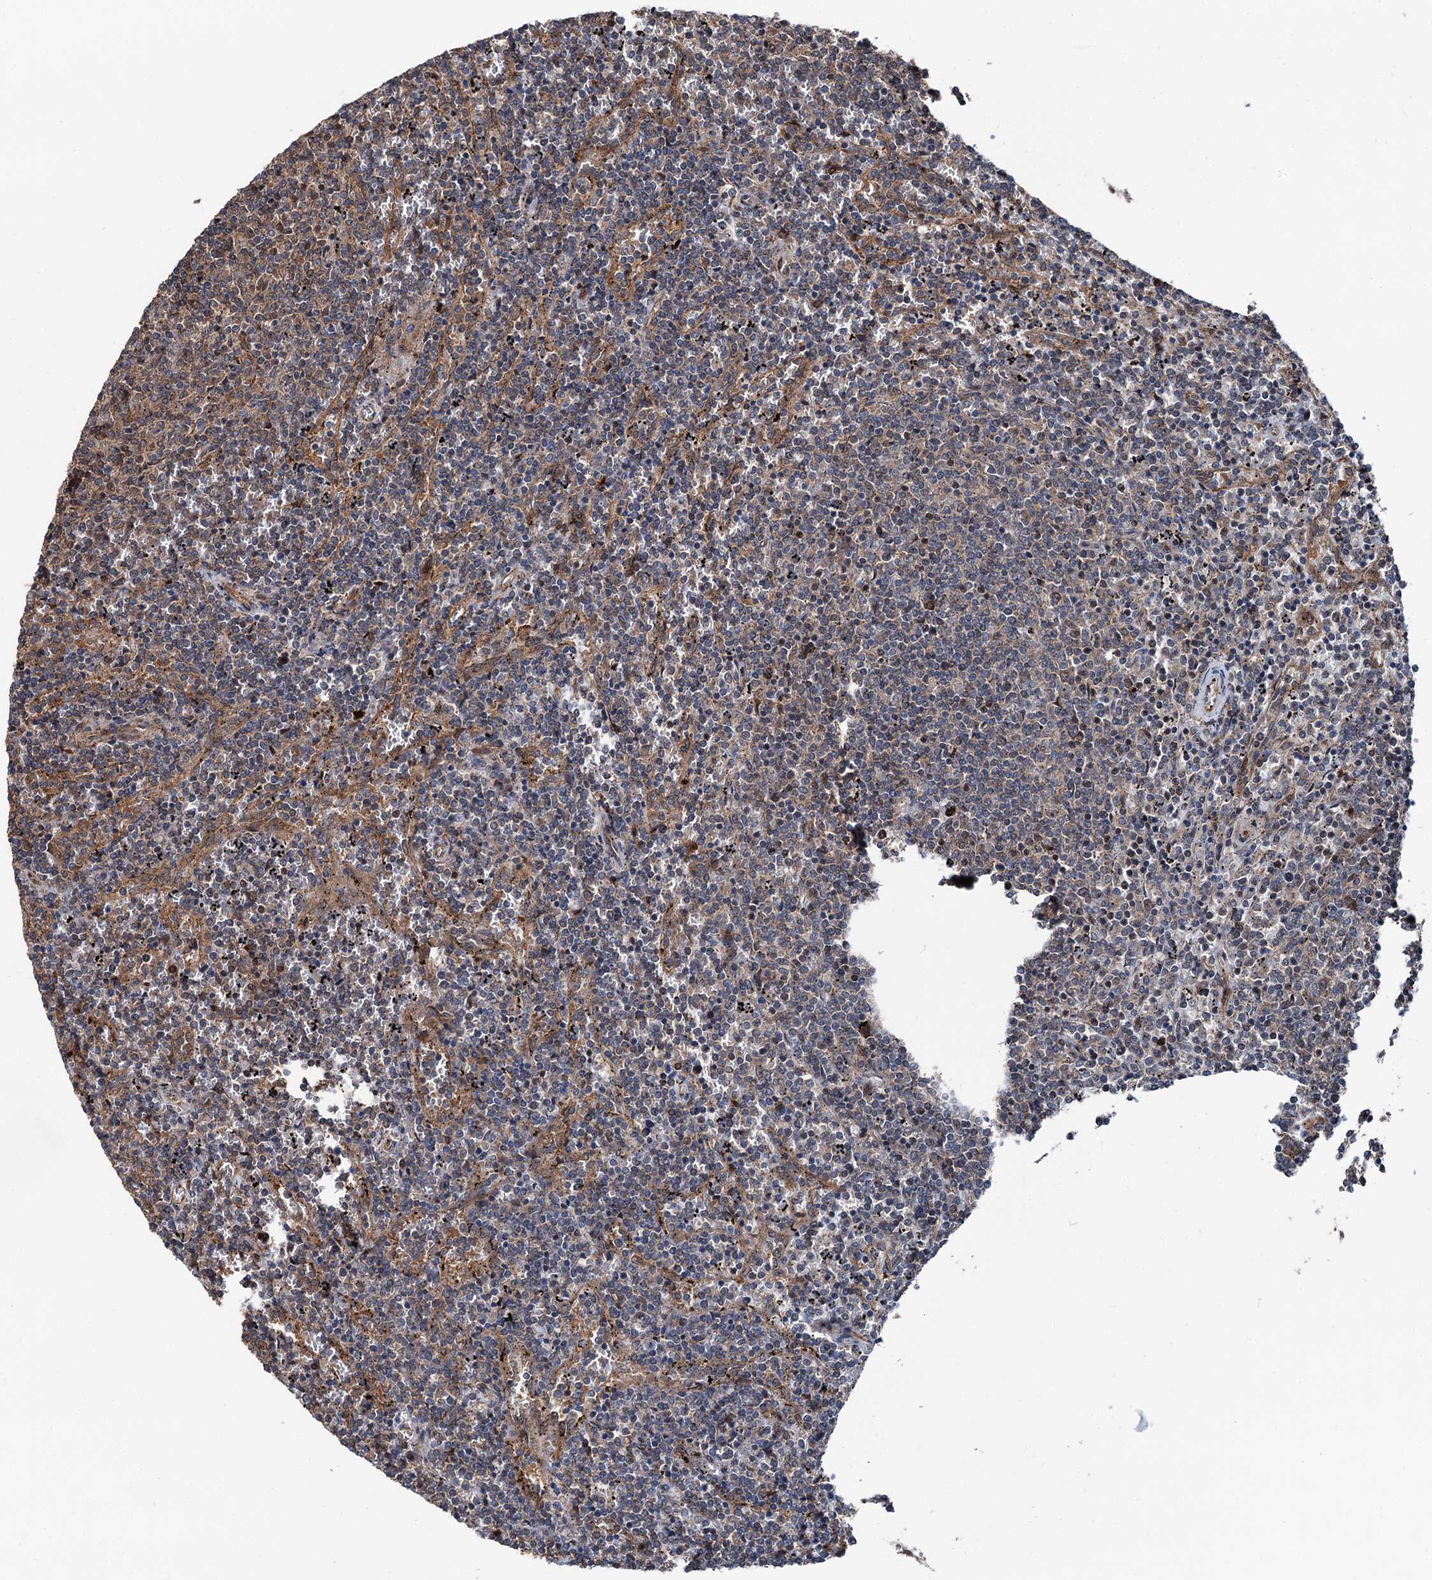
{"staining": {"intensity": "negative", "quantity": "none", "location": "none"}, "tissue": "lymphoma", "cell_type": "Tumor cells", "image_type": "cancer", "snomed": [{"axis": "morphology", "description": "Malignant lymphoma, non-Hodgkin's type, Low grade"}, {"axis": "topography", "description": "Spleen"}], "caption": "Immunohistochemical staining of human lymphoma reveals no significant positivity in tumor cells.", "gene": "PSMD13", "patient": {"sex": "female", "age": 50}}